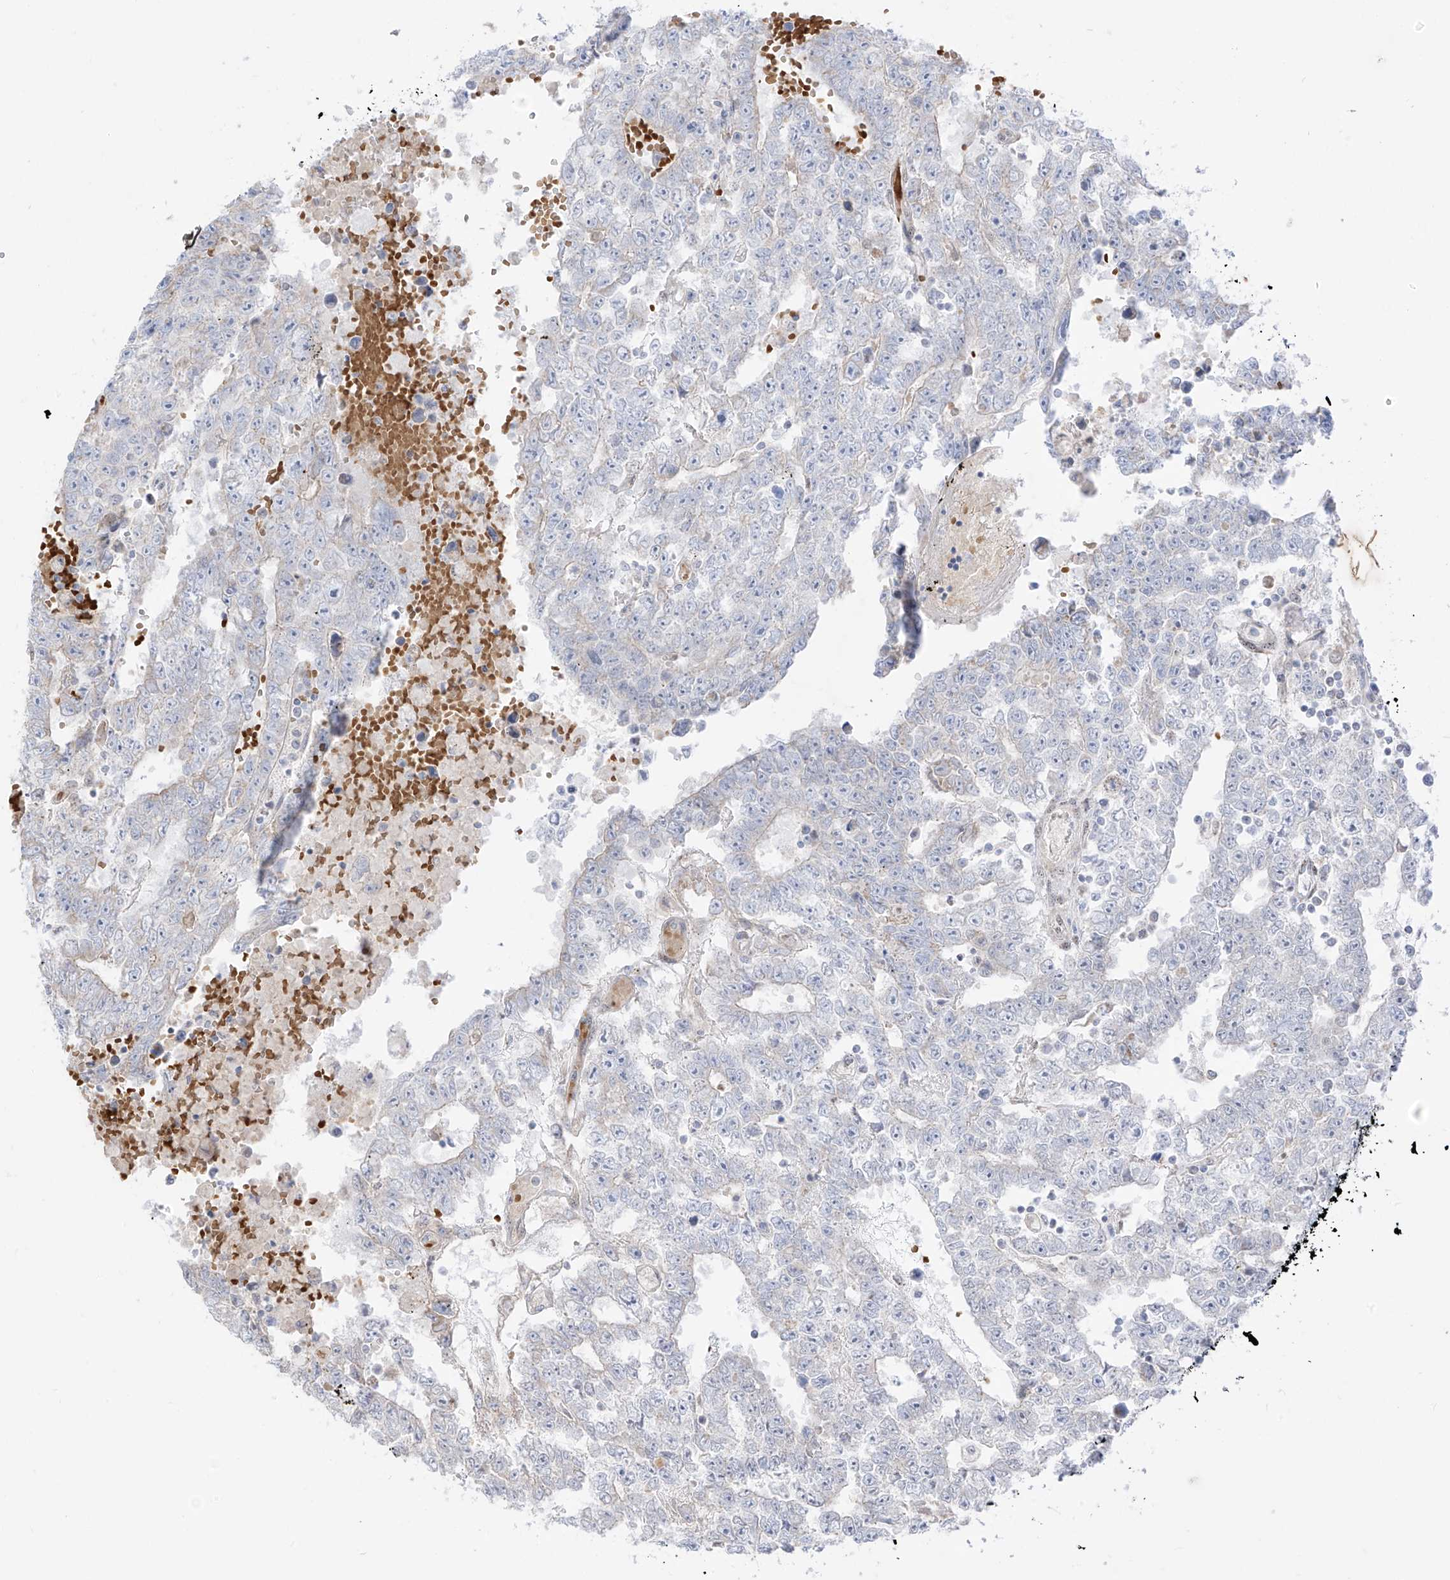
{"staining": {"intensity": "negative", "quantity": "none", "location": "none"}, "tissue": "testis cancer", "cell_type": "Tumor cells", "image_type": "cancer", "snomed": [{"axis": "morphology", "description": "Carcinoma, Embryonal, NOS"}, {"axis": "topography", "description": "Testis"}], "caption": "Micrograph shows no protein positivity in tumor cells of embryonal carcinoma (testis) tissue.", "gene": "ARHGEF40", "patient": {"sex": "male", "age": 25}}